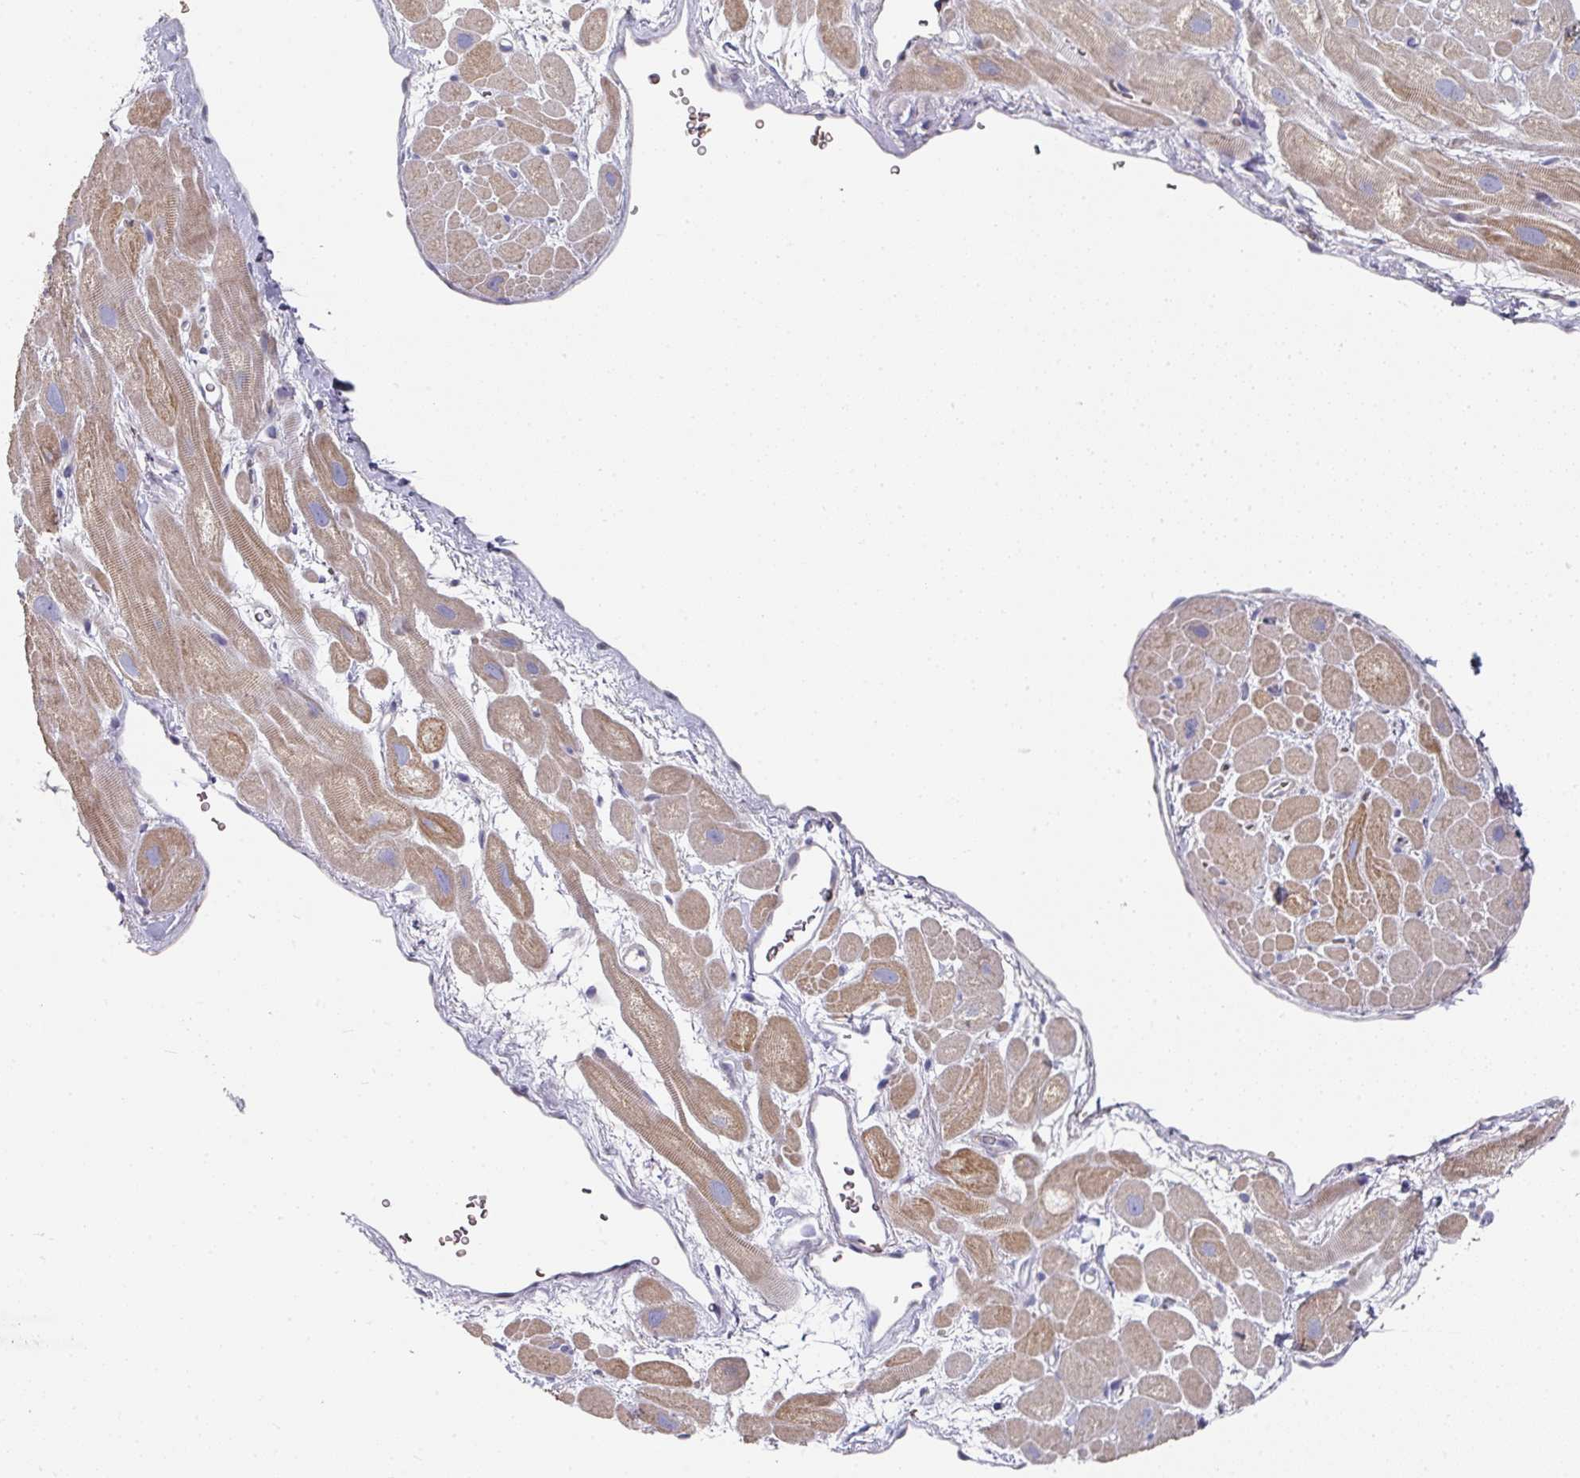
{"staining": {"intensity": "moderate", "quantity": ">75%", "location": "cytoplasmic/membranous"}, "tissue": "heart muscle", "cell_type": "Cardiomyocytes", "image_type": "normal", "snomed": [{"axis": "morphology", "description": "Normal tissue, NOS"}, {"axis": "topography", "description": "Heart"}], "caption": "Immunohistochemical staining of normal heart muscle demonstrates moderate cytoplasmic/membranous protein positivity in about >75% of cardiomyocytes.", "gene": "PYROXD2", "patient": {"sex": "male", "age": 49}}